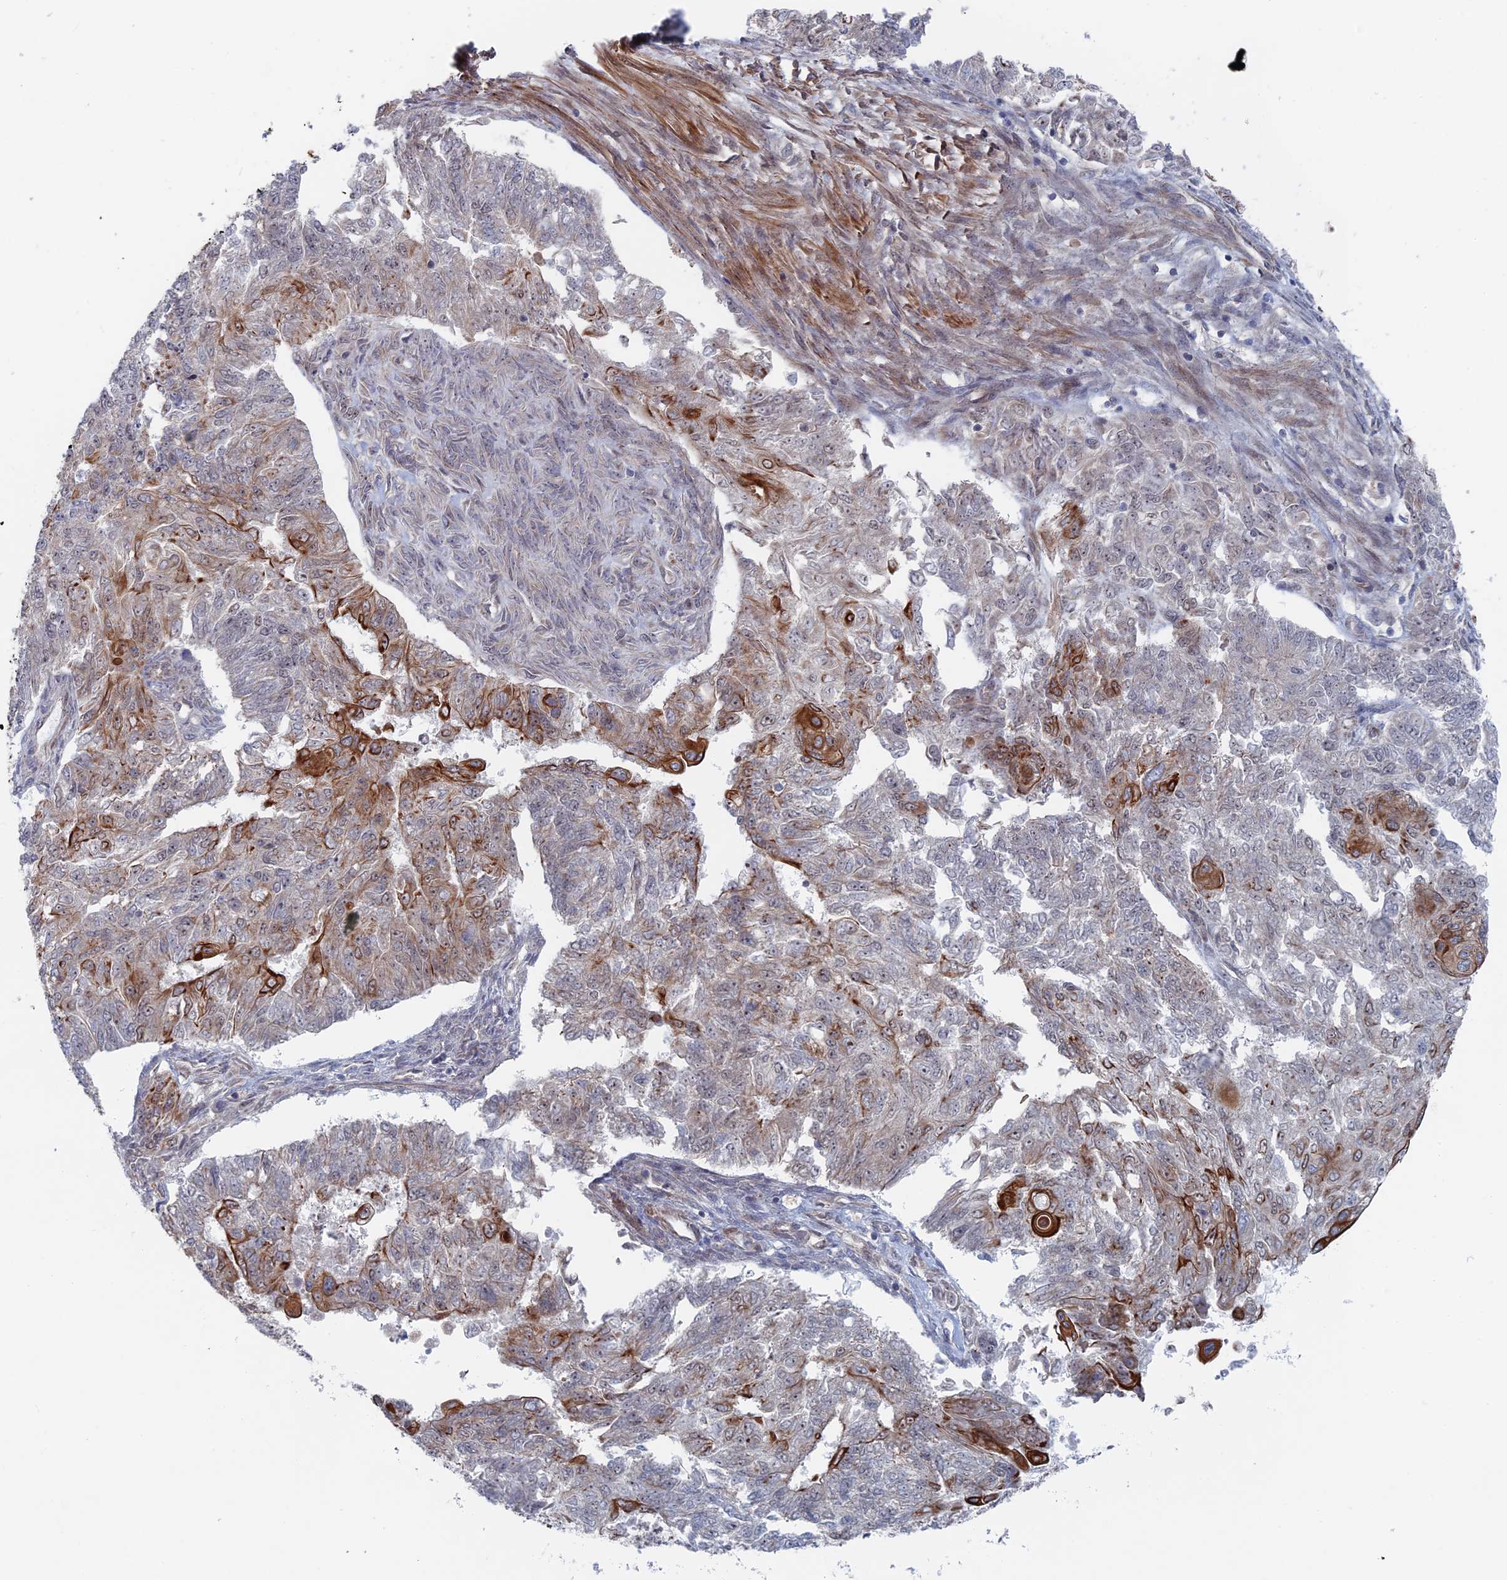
{"staining": {"intensity": "strong", "quantity": "<25%", "location": "cytoplasmic/membranous"}, "tissue": "endometrial cancer", "cell_type": "Tumor cells", "image_type": "cancer", "snomed": [{"axis": "morphology", "description": "Adenocarcinoma, NOS"}, {"axis": "topography", "description": "Endometrium"}], "caption": "This is a micrograph of immunohistochemistry staining of adenocarcinoma (endometrial), which shows strong expression in the cytoplasmic/membranous of tumor cells.", "gene": "IL7", "patient": {"sex": "female", "age": 32}}